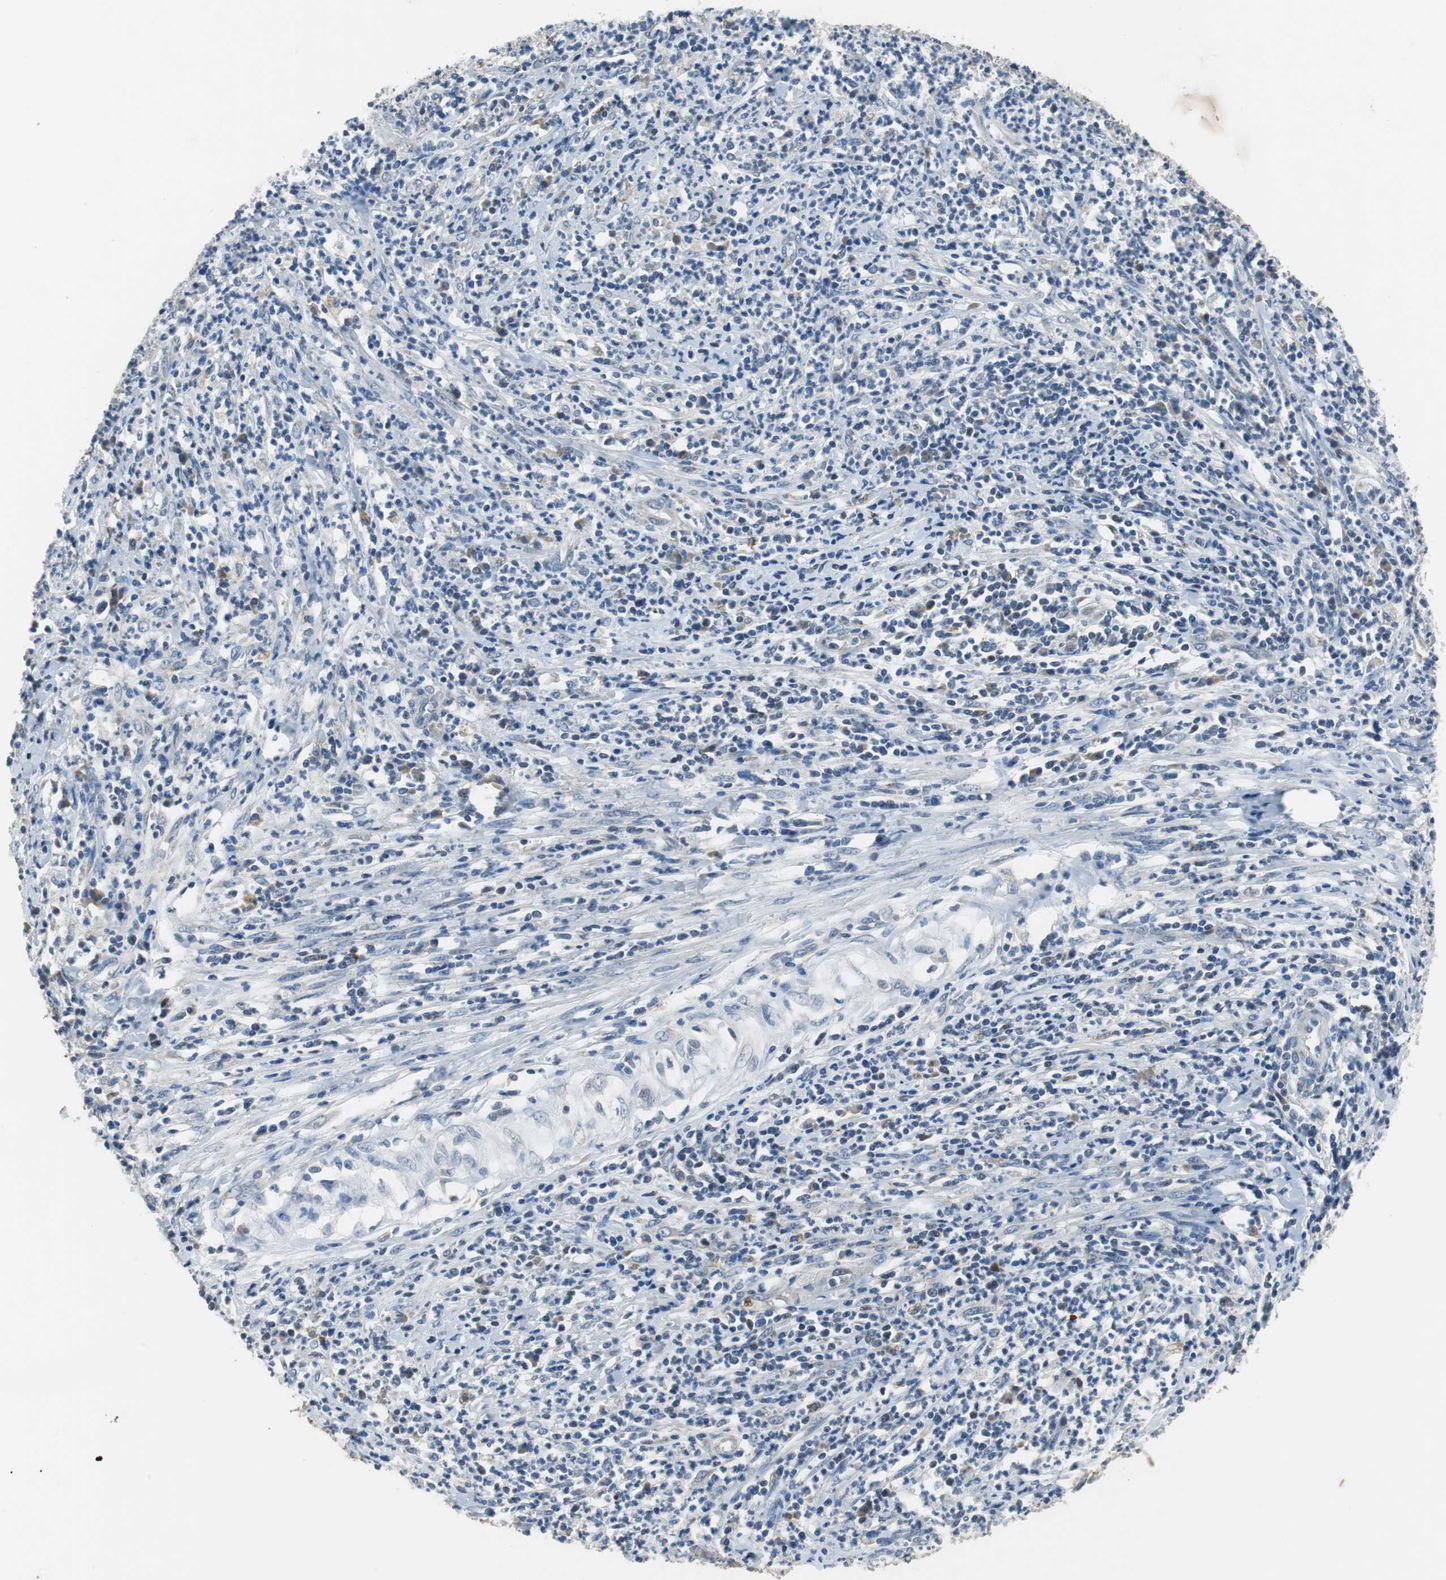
{"staining": {"intensity": "weak", "quantity": "<25%", "location": "cytoplasmic/membranous"}, "tissue": "cervical cancer", "cell_type": "Tumor cells", "image_type": "cancer", "snomed": [{"axis": "morphology", "description": "Squamous cell carcinoma, NOS"}, {"axis": "topography", "description": "Cervix"}], "caption": "Immunohistochemistry of cervical cancer (squamous cell carcinoma) exhibits no expression in tumor cells.", "gene": "NLGN1", "patient": {"sex": "female", "age": 32}}